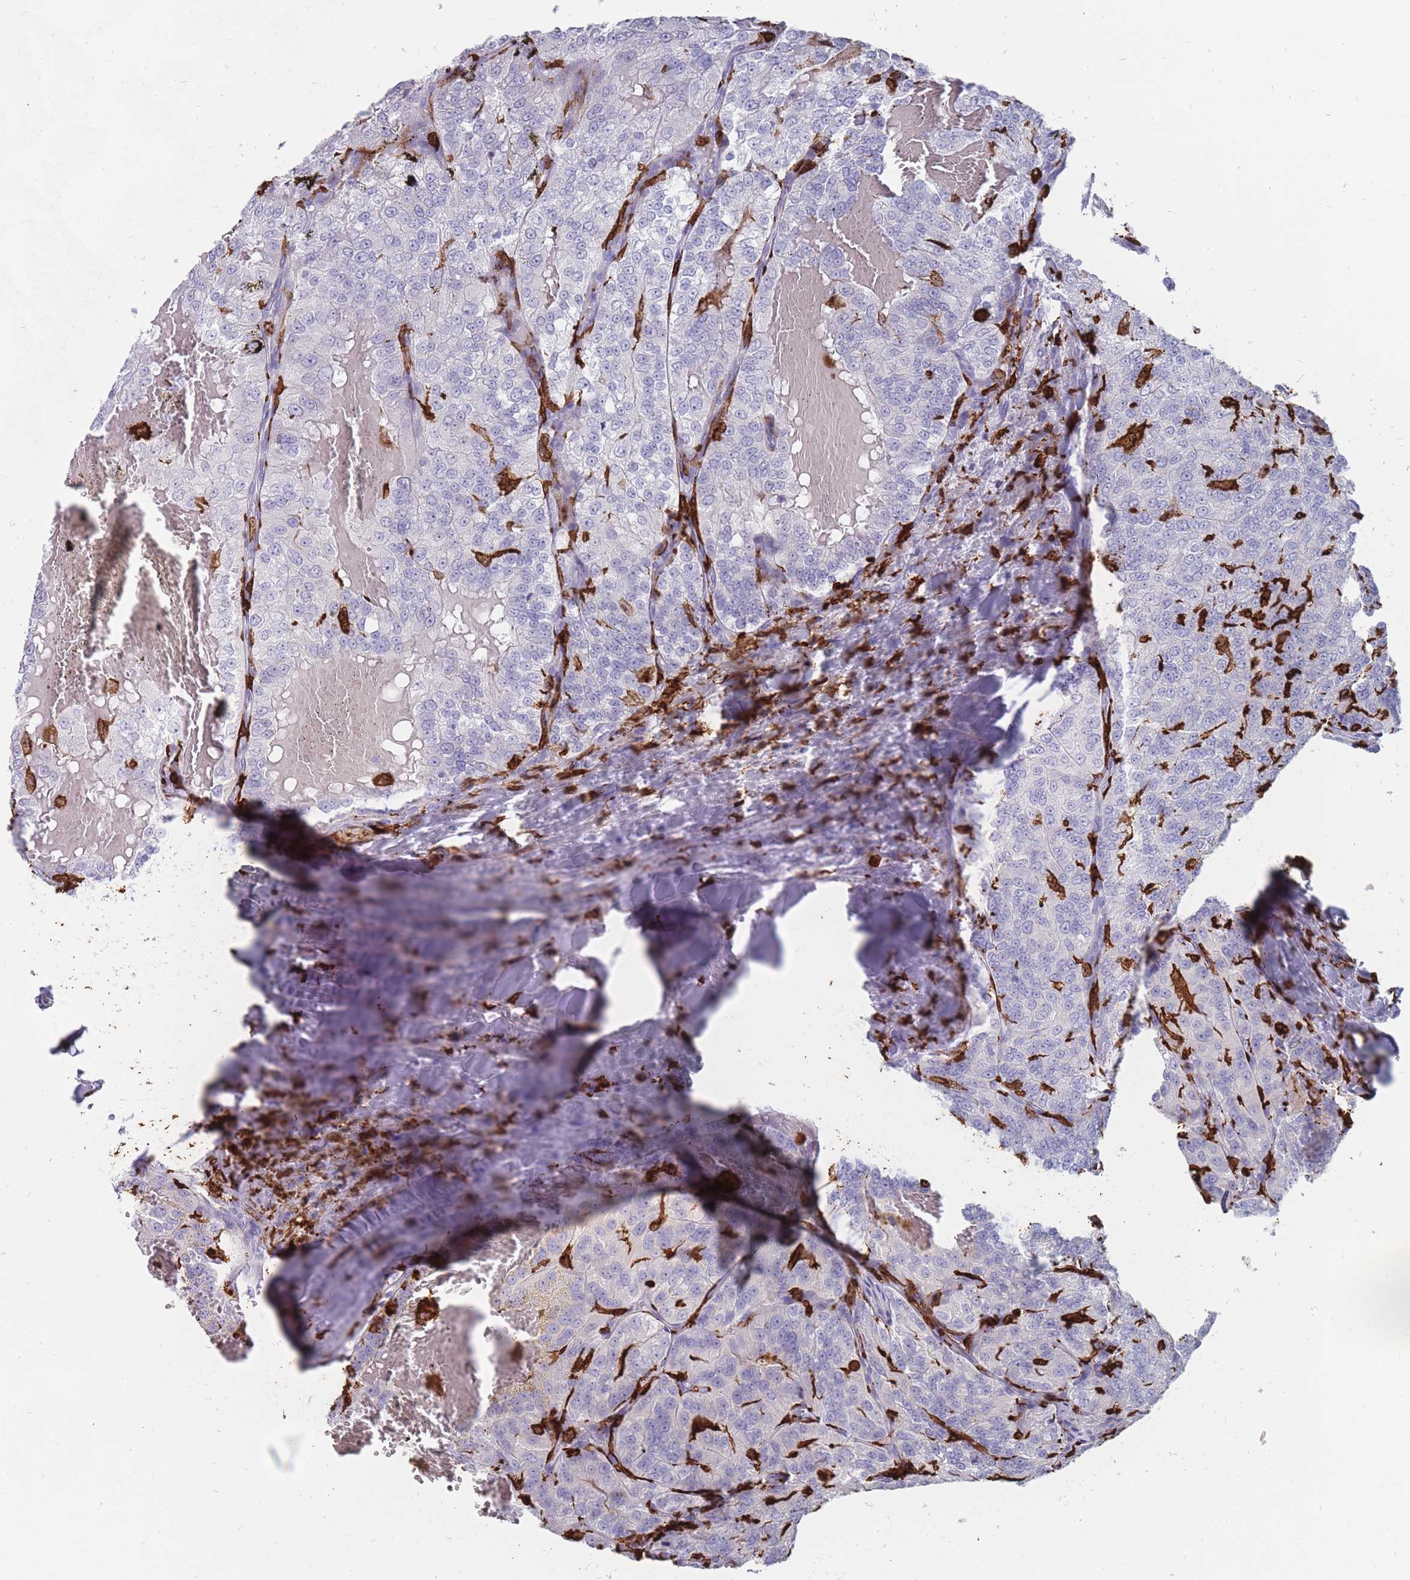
{"staining": {"intensity": "negative", "quantity": "none", "location": "none"}, "tissue": "renal cancer", "cell_type": "Tumor cells", "image_type": "cancer", "snomed": [{"axis": "morphology", "description": "Adenocarcinoma, NOS"}, {"axis": "topography", "description": "Kidney"}], "caption": "Micrograph shows no significant protein staining in tumor cells of renal adenocarcinoma.", "gene": "AIF1", "patient": {"sex": "female", "age": 63}}